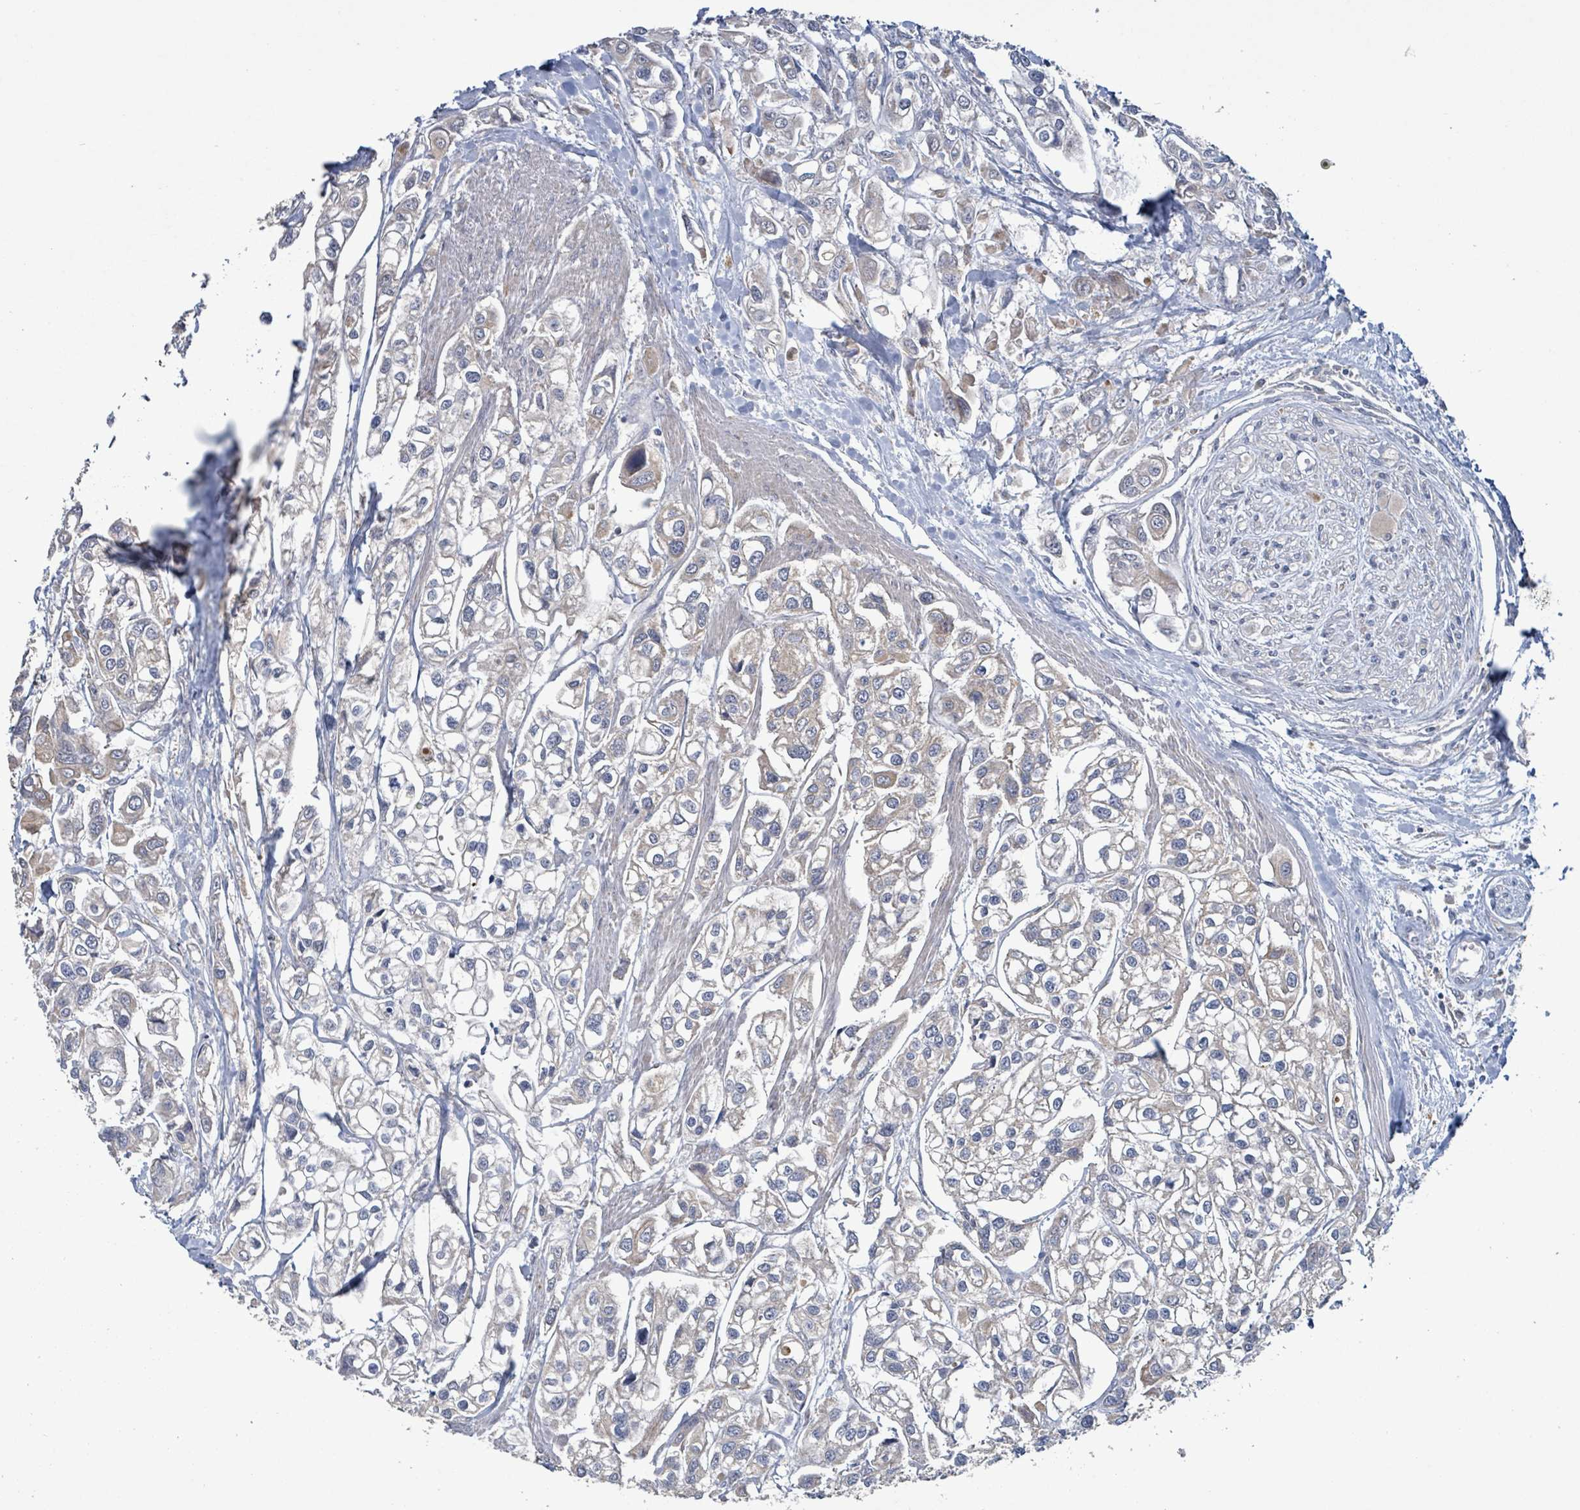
{"staining": {"intensity": "moderate", "quantity": "<25%", "location": "cytoplasmic/membranous"}, "tissue": "urothelial cancer", "cell_type": "Tumor cells", "image_type": "cancer", "snomed": [{"axis": "morphology", "description": "Urothelial carcinoma, High grade"}, {"axis": "topography", "description": "Urinary bladder"}], "caption": "Protein staining shows moderate cytoplasmic/membranous staining in approximately <25% of tumor cells in urothelial cancer.", "gene": "PLAAT1", "patient": {"sex": "male", "age": 67}}